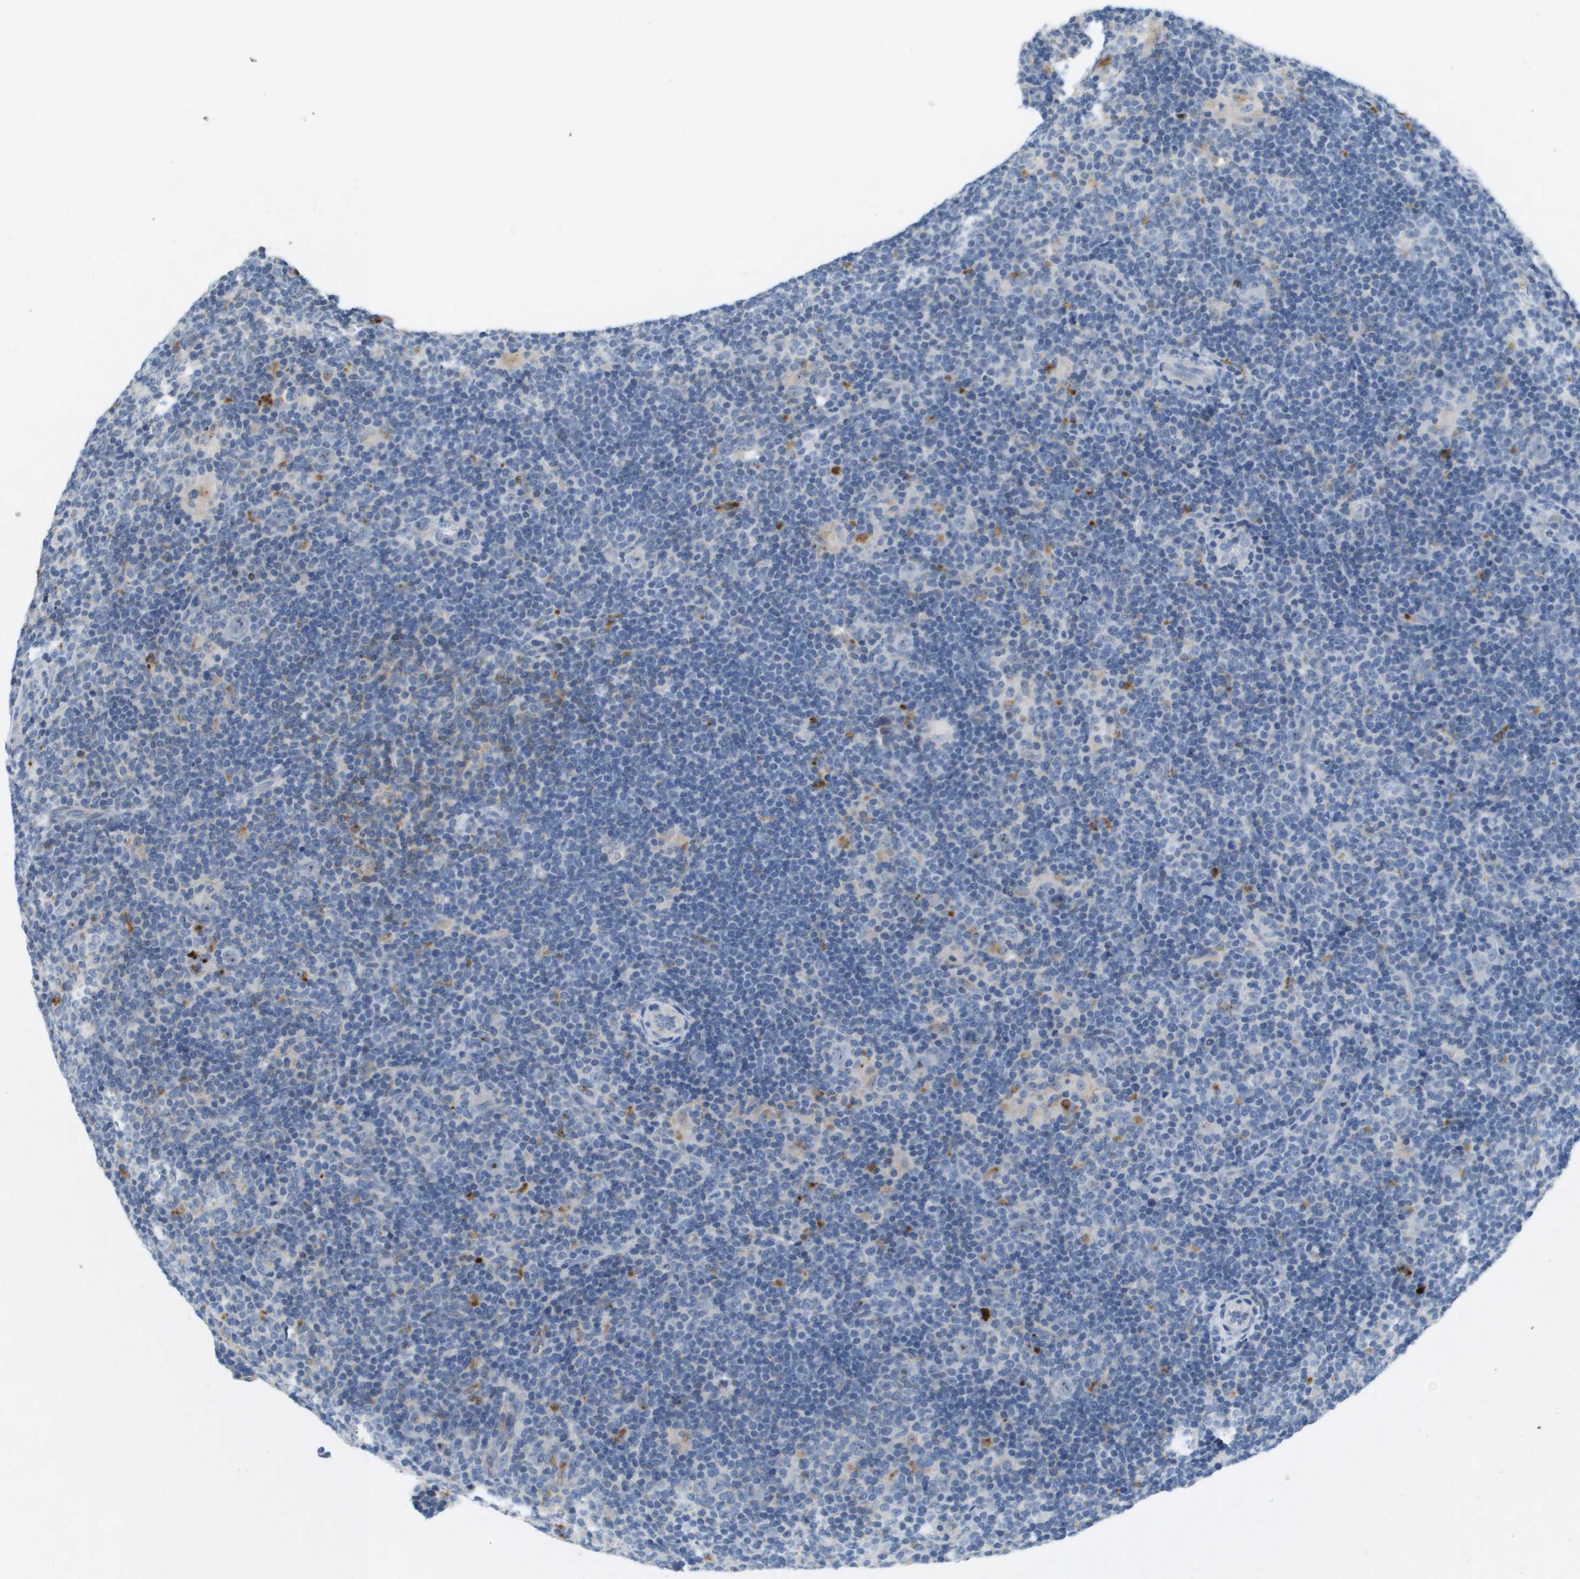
{"staining": {"intensity": "negative", "quantity": "none", "location": "none"}, "tissue": "lymphoma", "cell_type": "Tumor cells", "image_type": "cancer", "snomed": [{"axis": "morphology", "description": "Hodgkin's disease, NOS"}, {"axis": "topography", "description": "Lymph node"}], "caption": "The micrograph displays no significant staining in tumor cells of lymphoma.", "gene": "B3GNT5", "patient": {"sex": "female", "age": 57}}